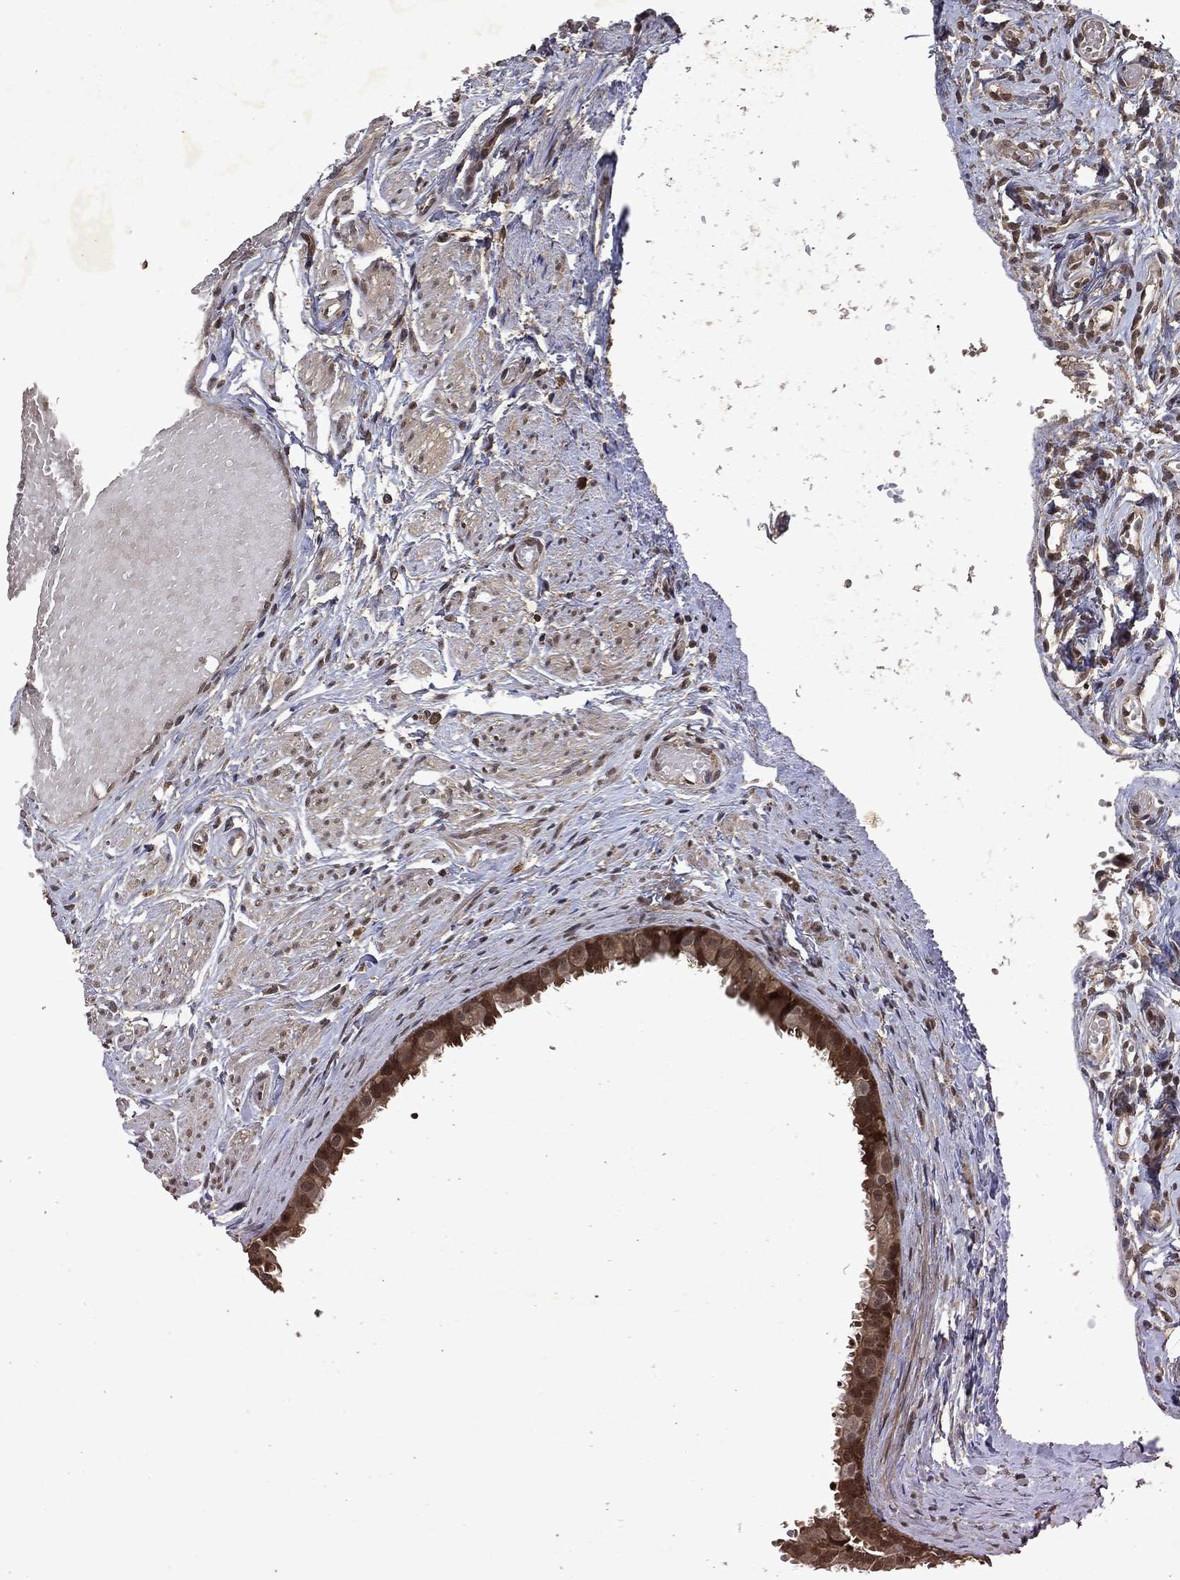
{"staining": {"intensity": "moderate", "quantity": "25%-75%", "location": "cytoplasmic/membranous,nuclear"}, "tissue": "fallopian tube", "cell_type": "Glandular cells", "image_type": "normal", "snomed": [{"axis": "morphology", "description": "Normal tissue, NOS"}, {"axis": "topography", "description": "Fallopian tube"}, {"axis": "topography", "description": "Ovary"}], "caption": "Immunohistochemical staining of benign human fallopian tube shows medium levels of moderate cytoplasmic/membranous,nuclear expression in about 25%-75% of glandular cells. (DAB IHC, brown staining for protein, blue staining for nuclei).", "gene": "MTAP", "patient": {"sex": "female", "age": 49}}